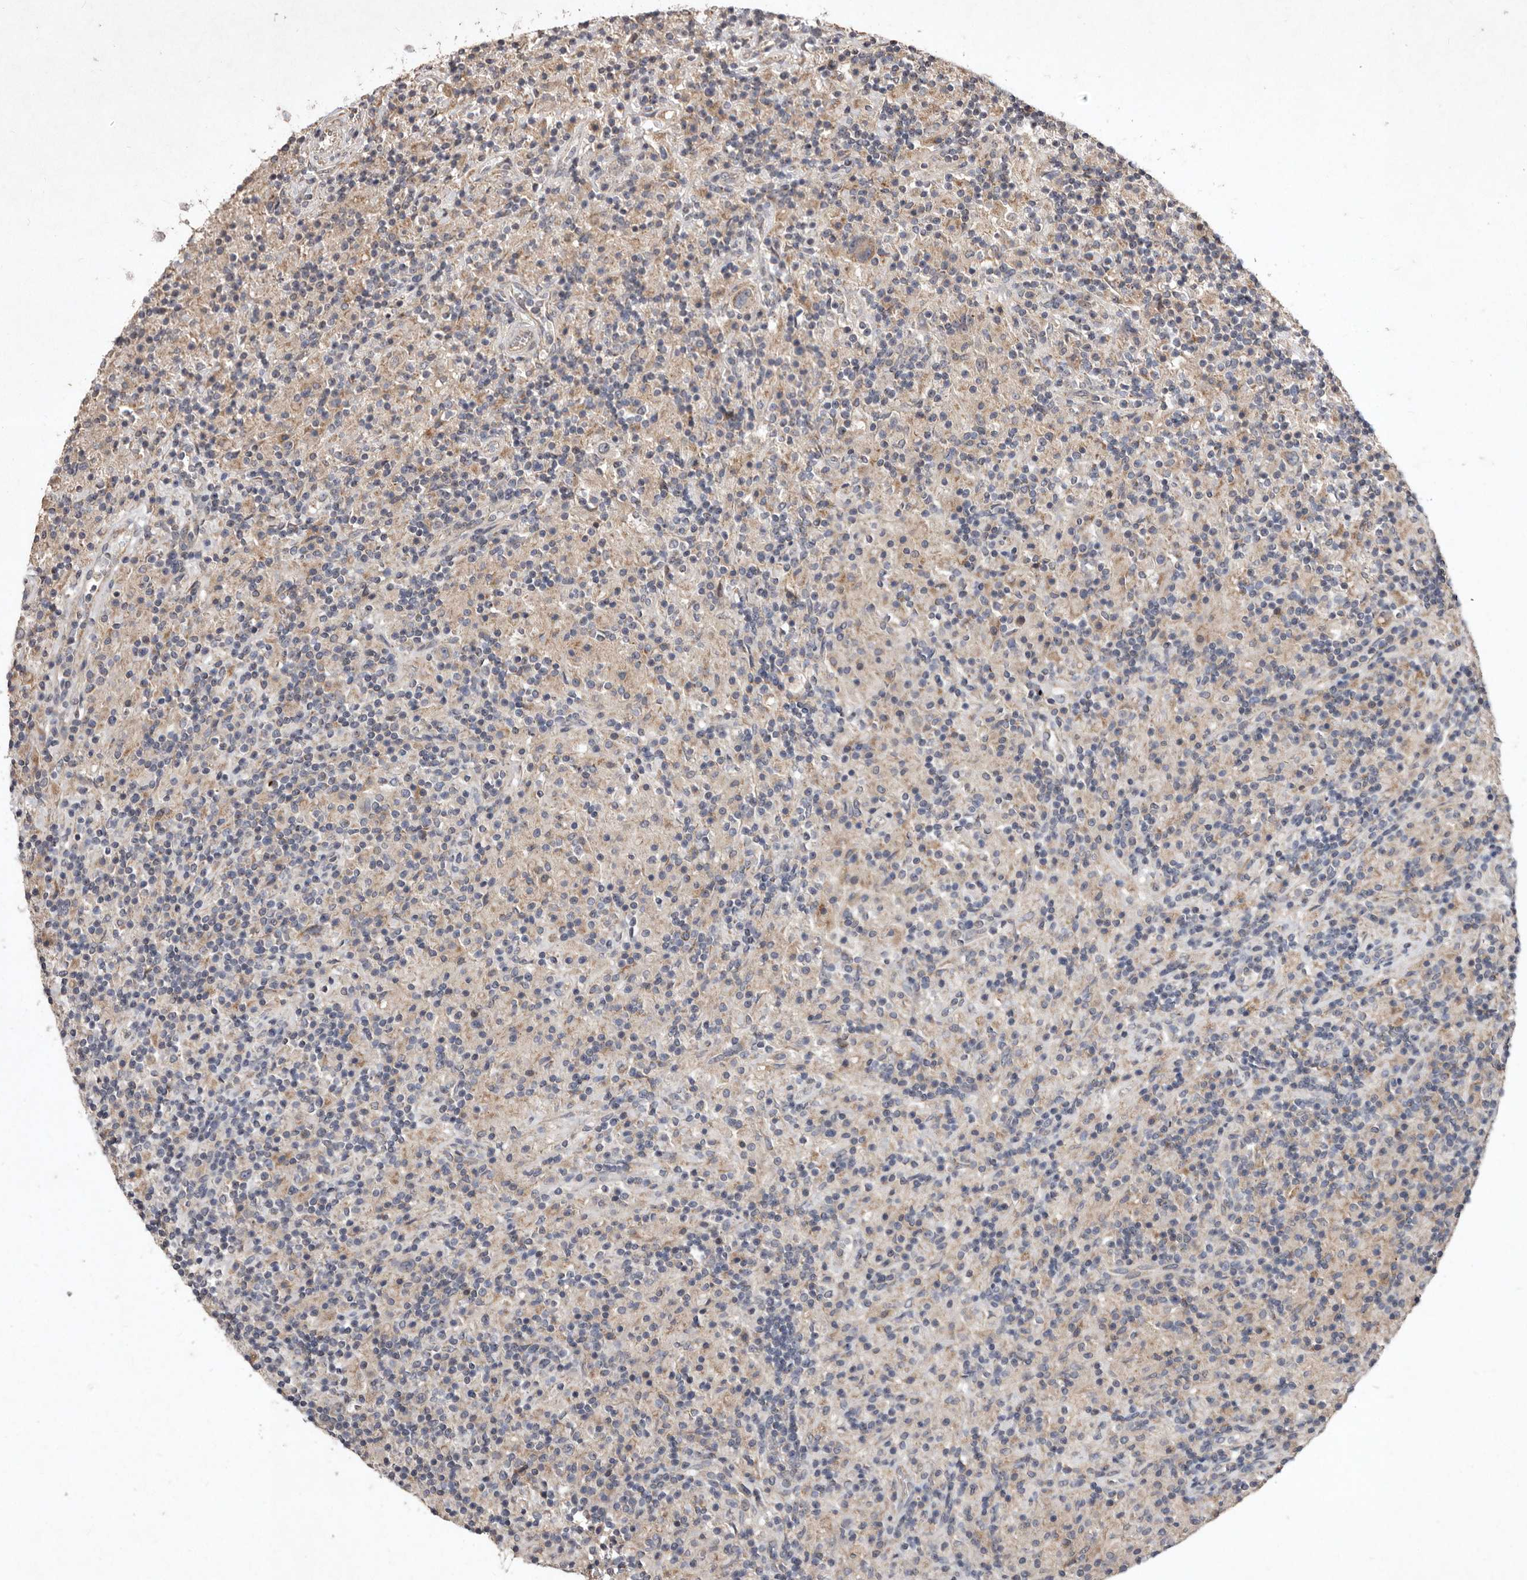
{"staining": {"intensity": "weak", "quantity": "<25%", "location": "cytoplasmic/membranous"}, "tissue": "lymphoma", "cell_type": "Tumor cells", "image_type": "cancer", "snomed": [{"axis": "morphology", "description": "Hodgkin's disease, NOS"}, {"axis": "topography", "description": "Lymph node"}], "caption": "This histopathology image is of Hodgkin's disease stained with IHC to label a protein in brown with the nuclei are counter-stained blue. There is no positivity in tumor cells.", "gene": "FLAD1", "patient": {"sex": "male", "age": 70}}